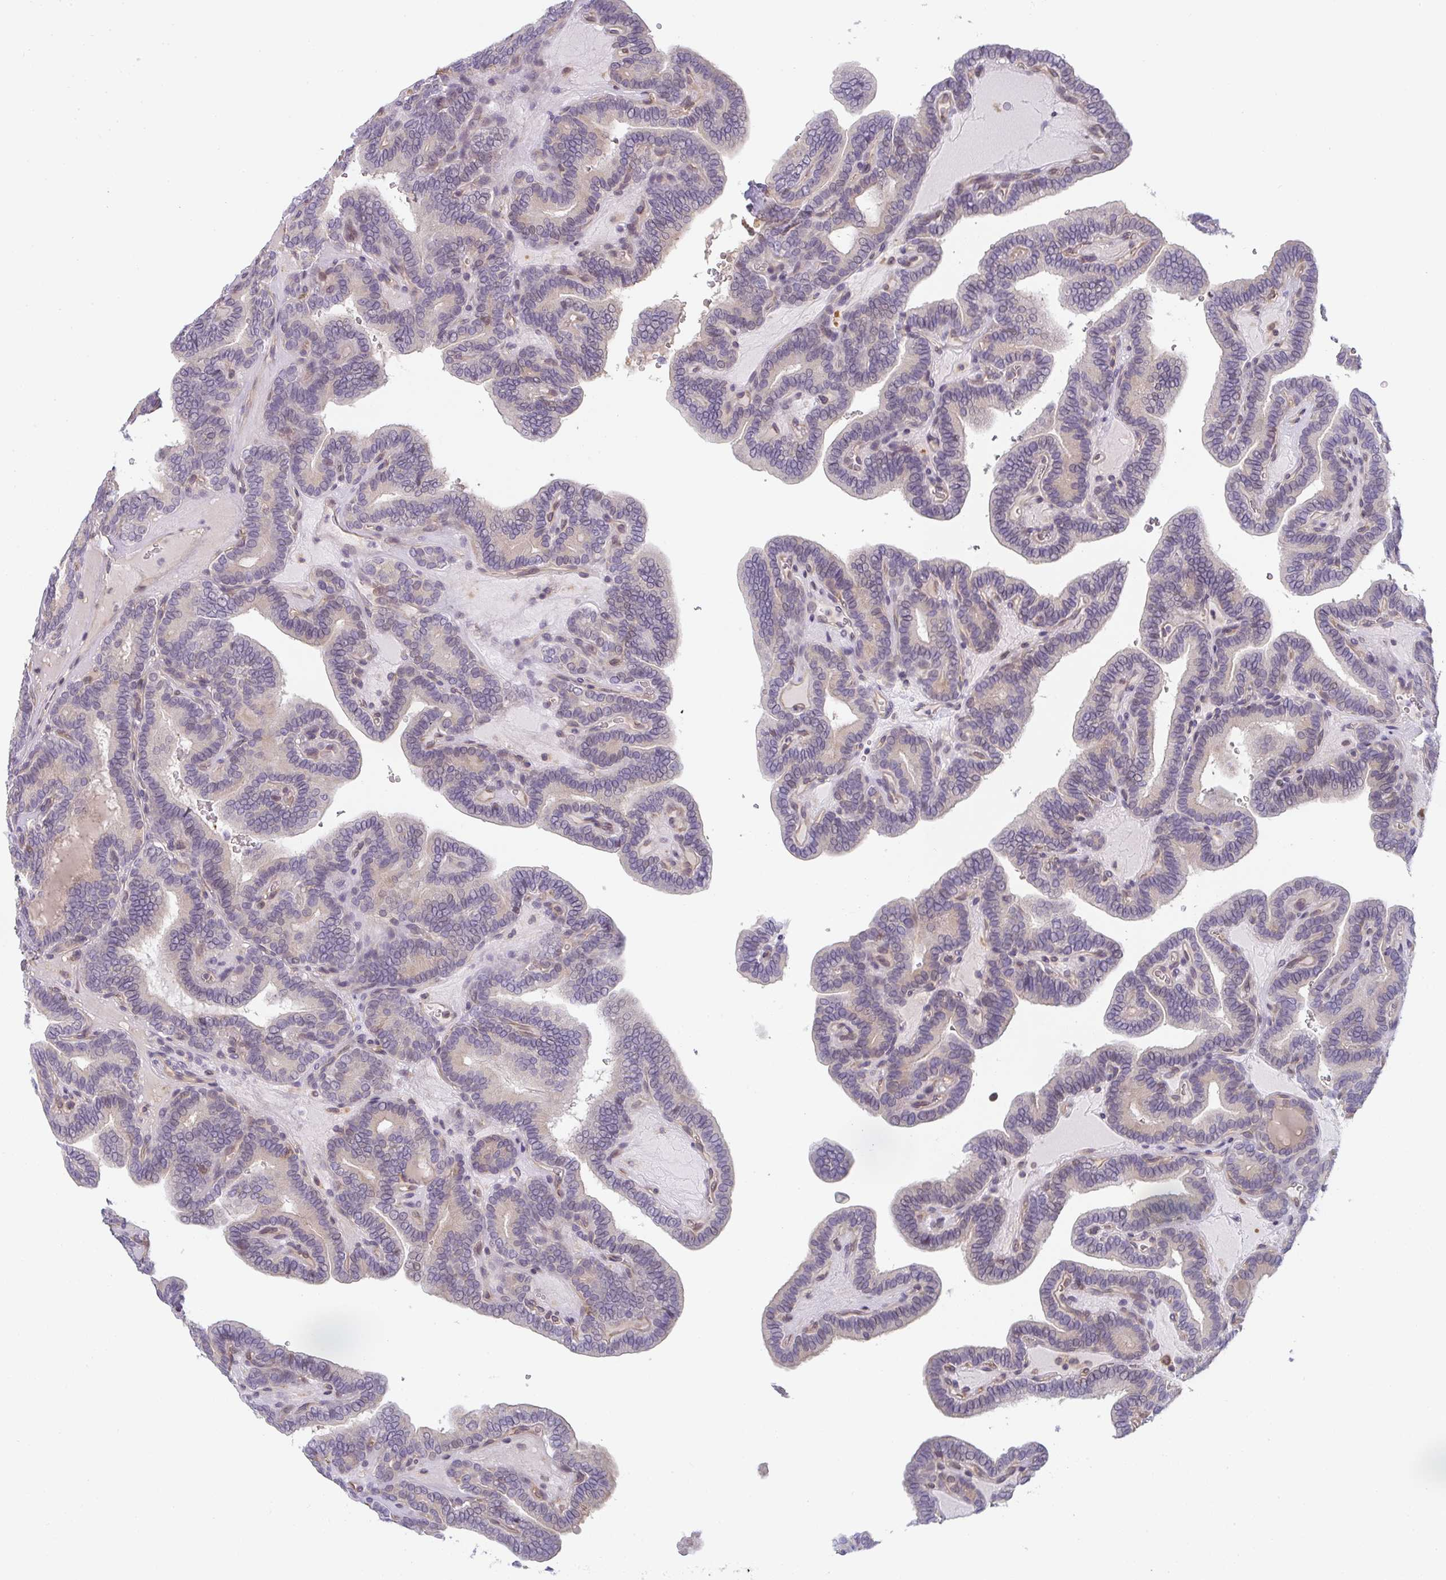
{"staining": {"intensity": "negative", "quantity": "none", "location": "none"}, "tissue": "thyroid cancer", "cell_type": "Tumor cells", "image_type": "cancer", "snomed": [{"axis": "morphology", "description": "Papillary adenocarcinoma, NOS"}, {"axis": "topography", "description": "Thyroid gland"}], "caption": "Tumor cells are negative for protein expression in human thyroid cancer (papillary adenocarcinoma). (Stains: DAB (3,3'-diaminobenzidine) immunohistochemistry with hematoxylin counter stain, Microscopy: brightfield microscopy at high magnification).", "gene": "GSDMB", "patient": {"sex": "female", "age": 21}}